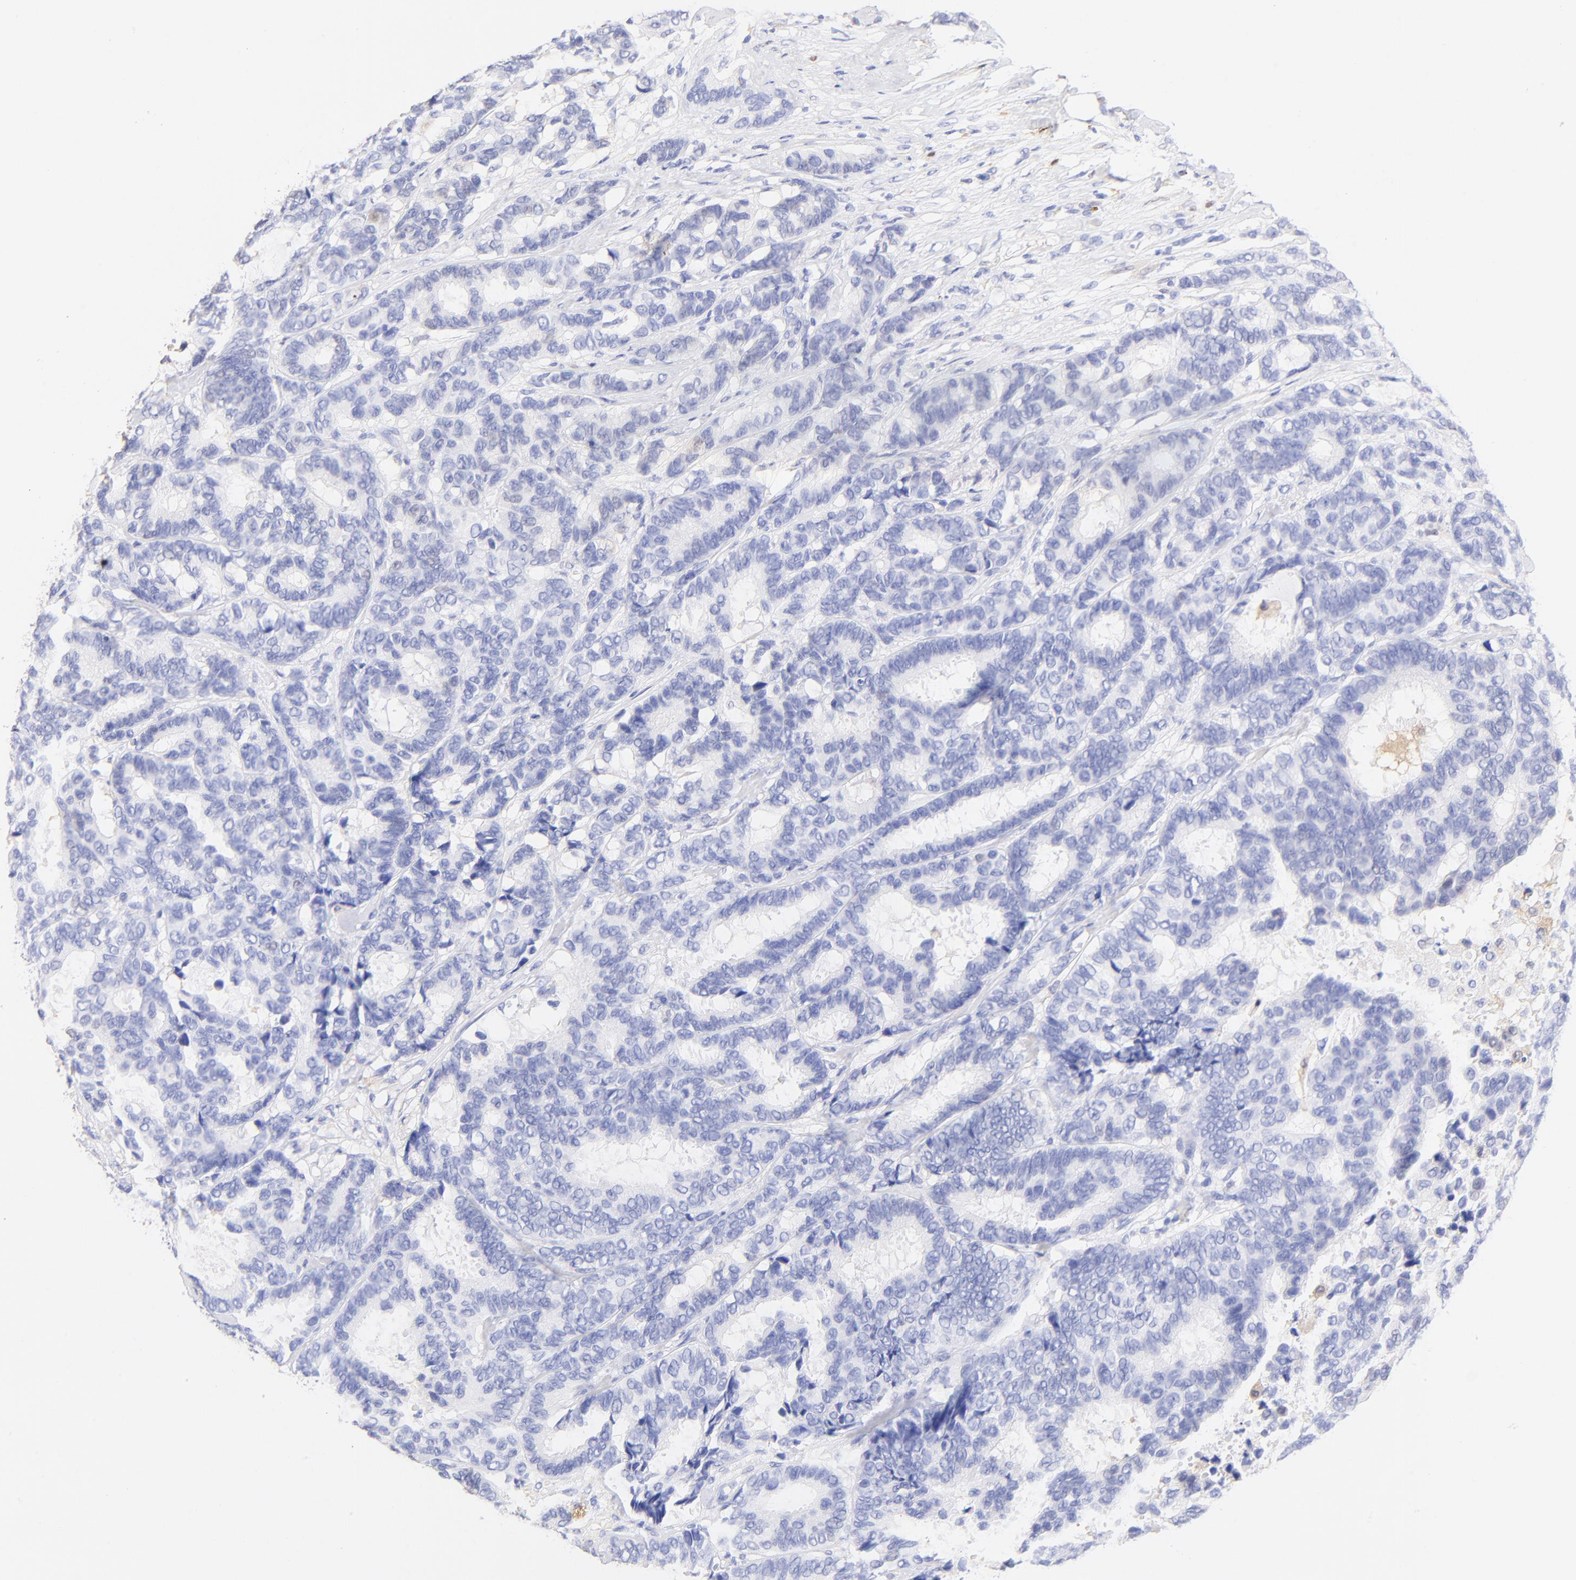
{"staining": {"intensity": "negative", "quantity": "none", "location": "none"}, "tissue": "breast cancer", "cell_type": "Tumor cells", "image_type": "cancer", "snomed": [{"axis": "morphology", "description": "Duct carcinoma"}, {"axis": "topography", "description": "Breast"}], "caption": "Protein analysis of breast infiltrating ductal carcinoma reveals no significant staining in tumor cells.", "gene": "ALDH1A1", "patient": {"sex": "female", "age": 87}}